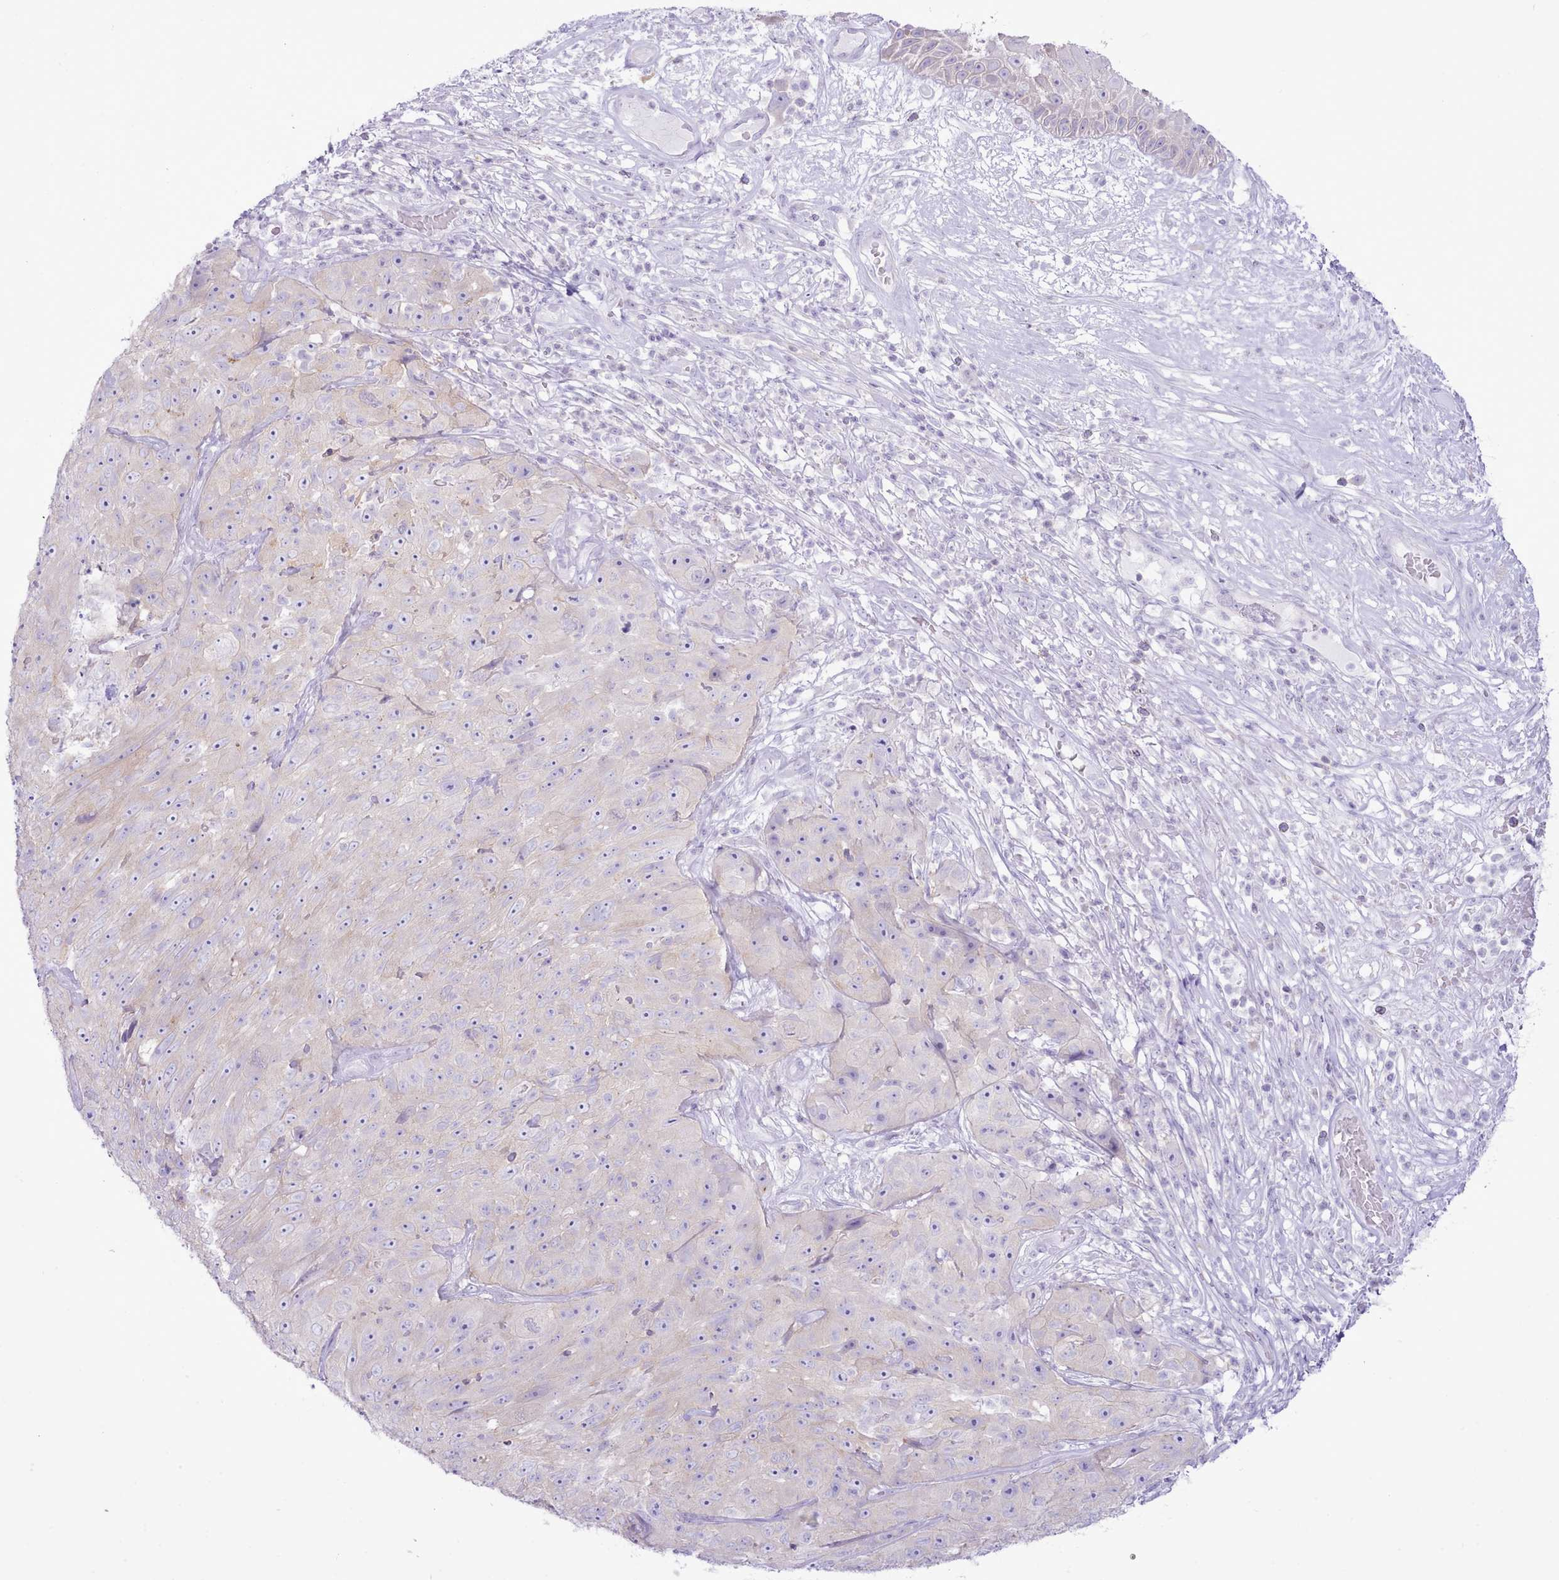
{"staining": {"intensity": "negative", "quantity": "none", "location": "none"}, "tissue": "skin cancer", "cell_type": "Tumor cells", "image_type": "cancer", "snomed": [{"axis": "morphology", "description": "Squamous cell carcinoma, NOS"}, {"axis": "topography", "description": "Skin"}], "caption": "Skin cancer (squamous cell carcinoma) stained for a protein using IHC displays no staining tumor cells.", "gene": "MDFI", "patient": {"sex": "female", "age": 87}}